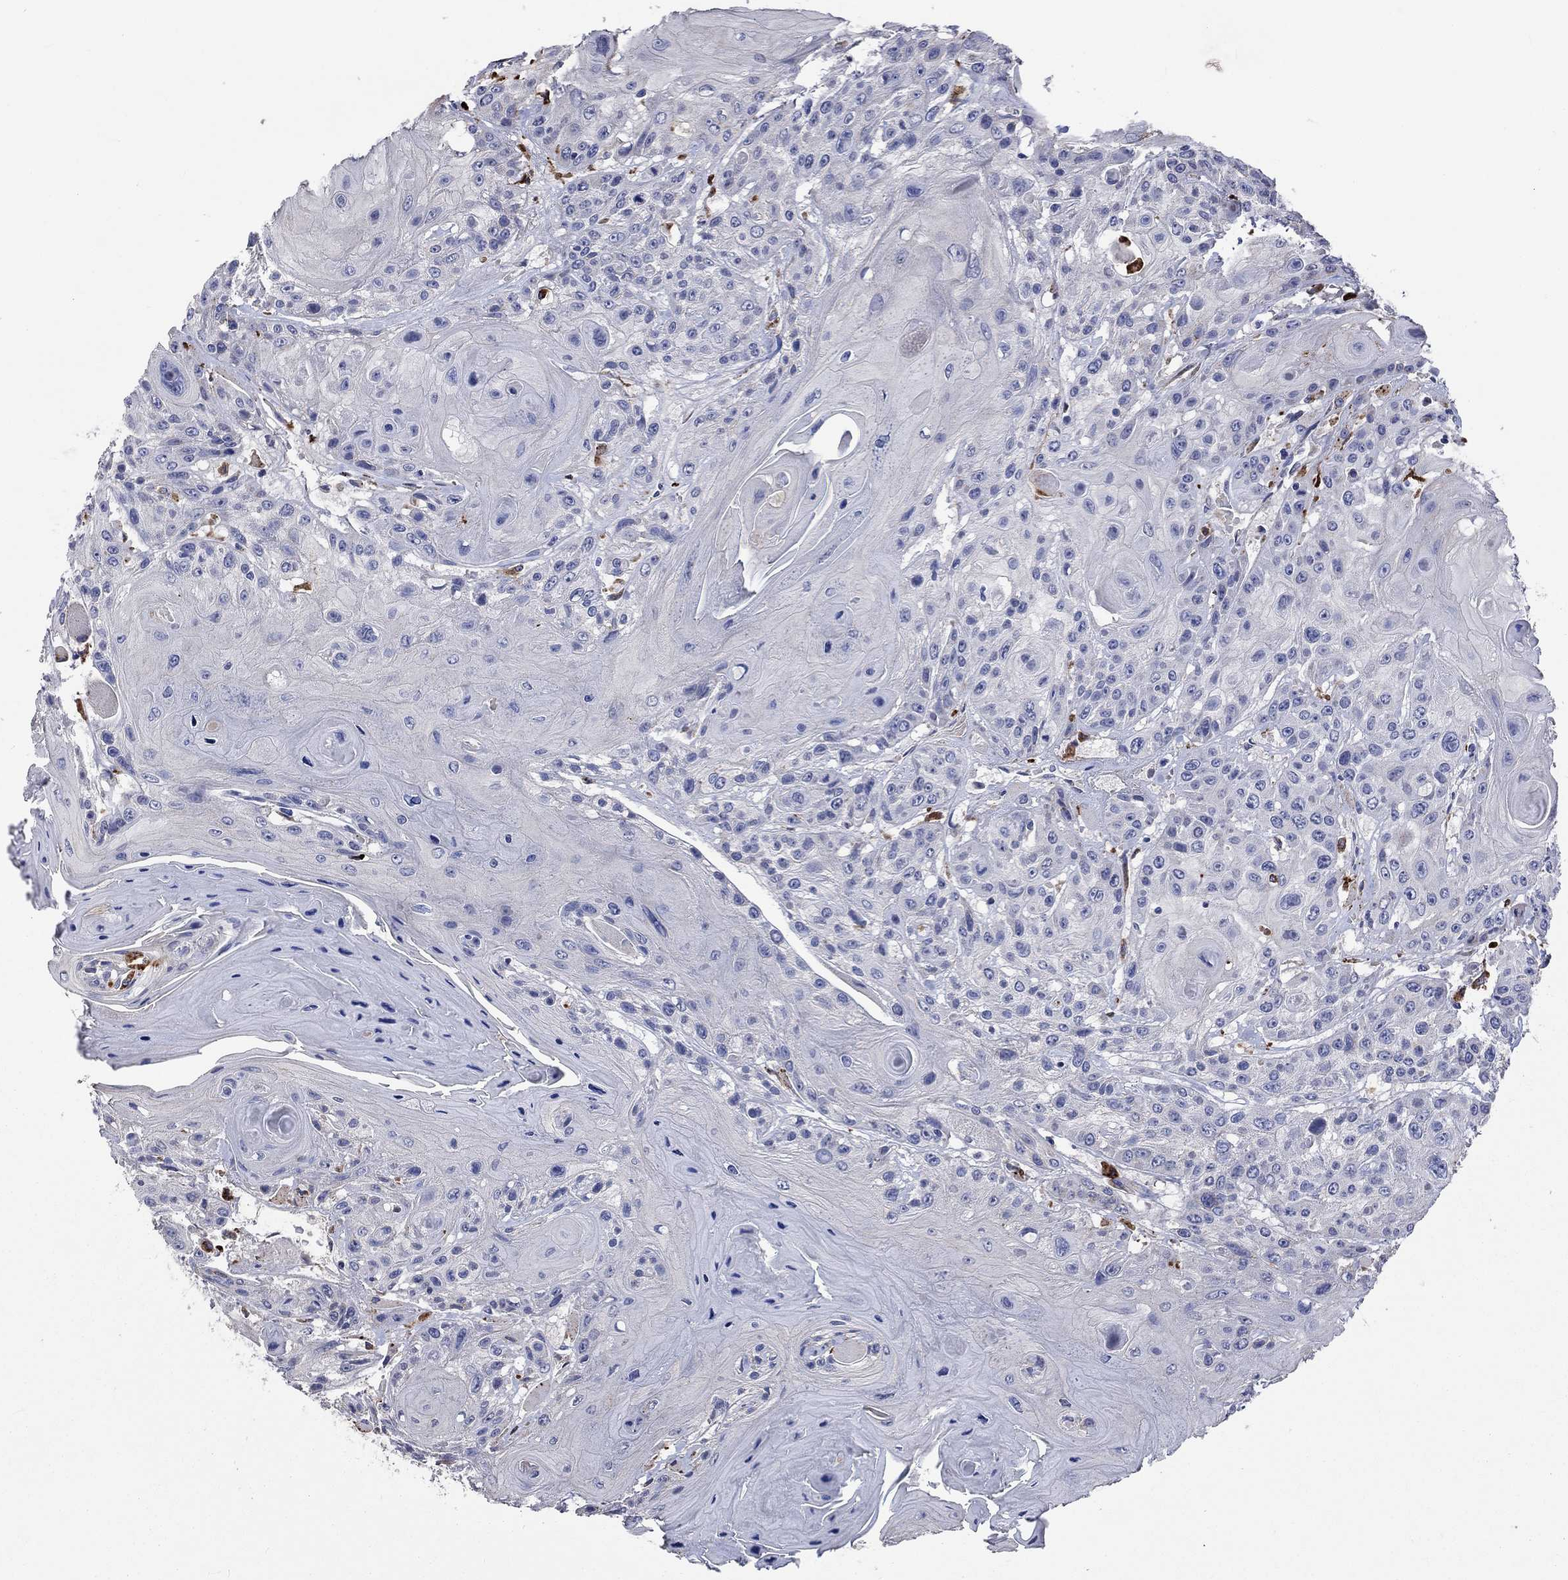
{"staining": {"intensity": "negative", "quantity": "none", "location": "none"}, "tissue": "head and neck cancer", "cell_type": "Tumor cells", "image_type": "cancer", "snomed": [{"axis": "morphology", "description": "Squamous cell carcinoma, NOS"}, {"axis": "topography", "description": "Head-Neck"}], "caption": "Immunohistochemical staining of head and neck cancer (squamous cell carcinoma) demonstrates no significant staining in tumor cells.", "gene": "CTSB", "patient": {"sex": "female", "age": 59}}